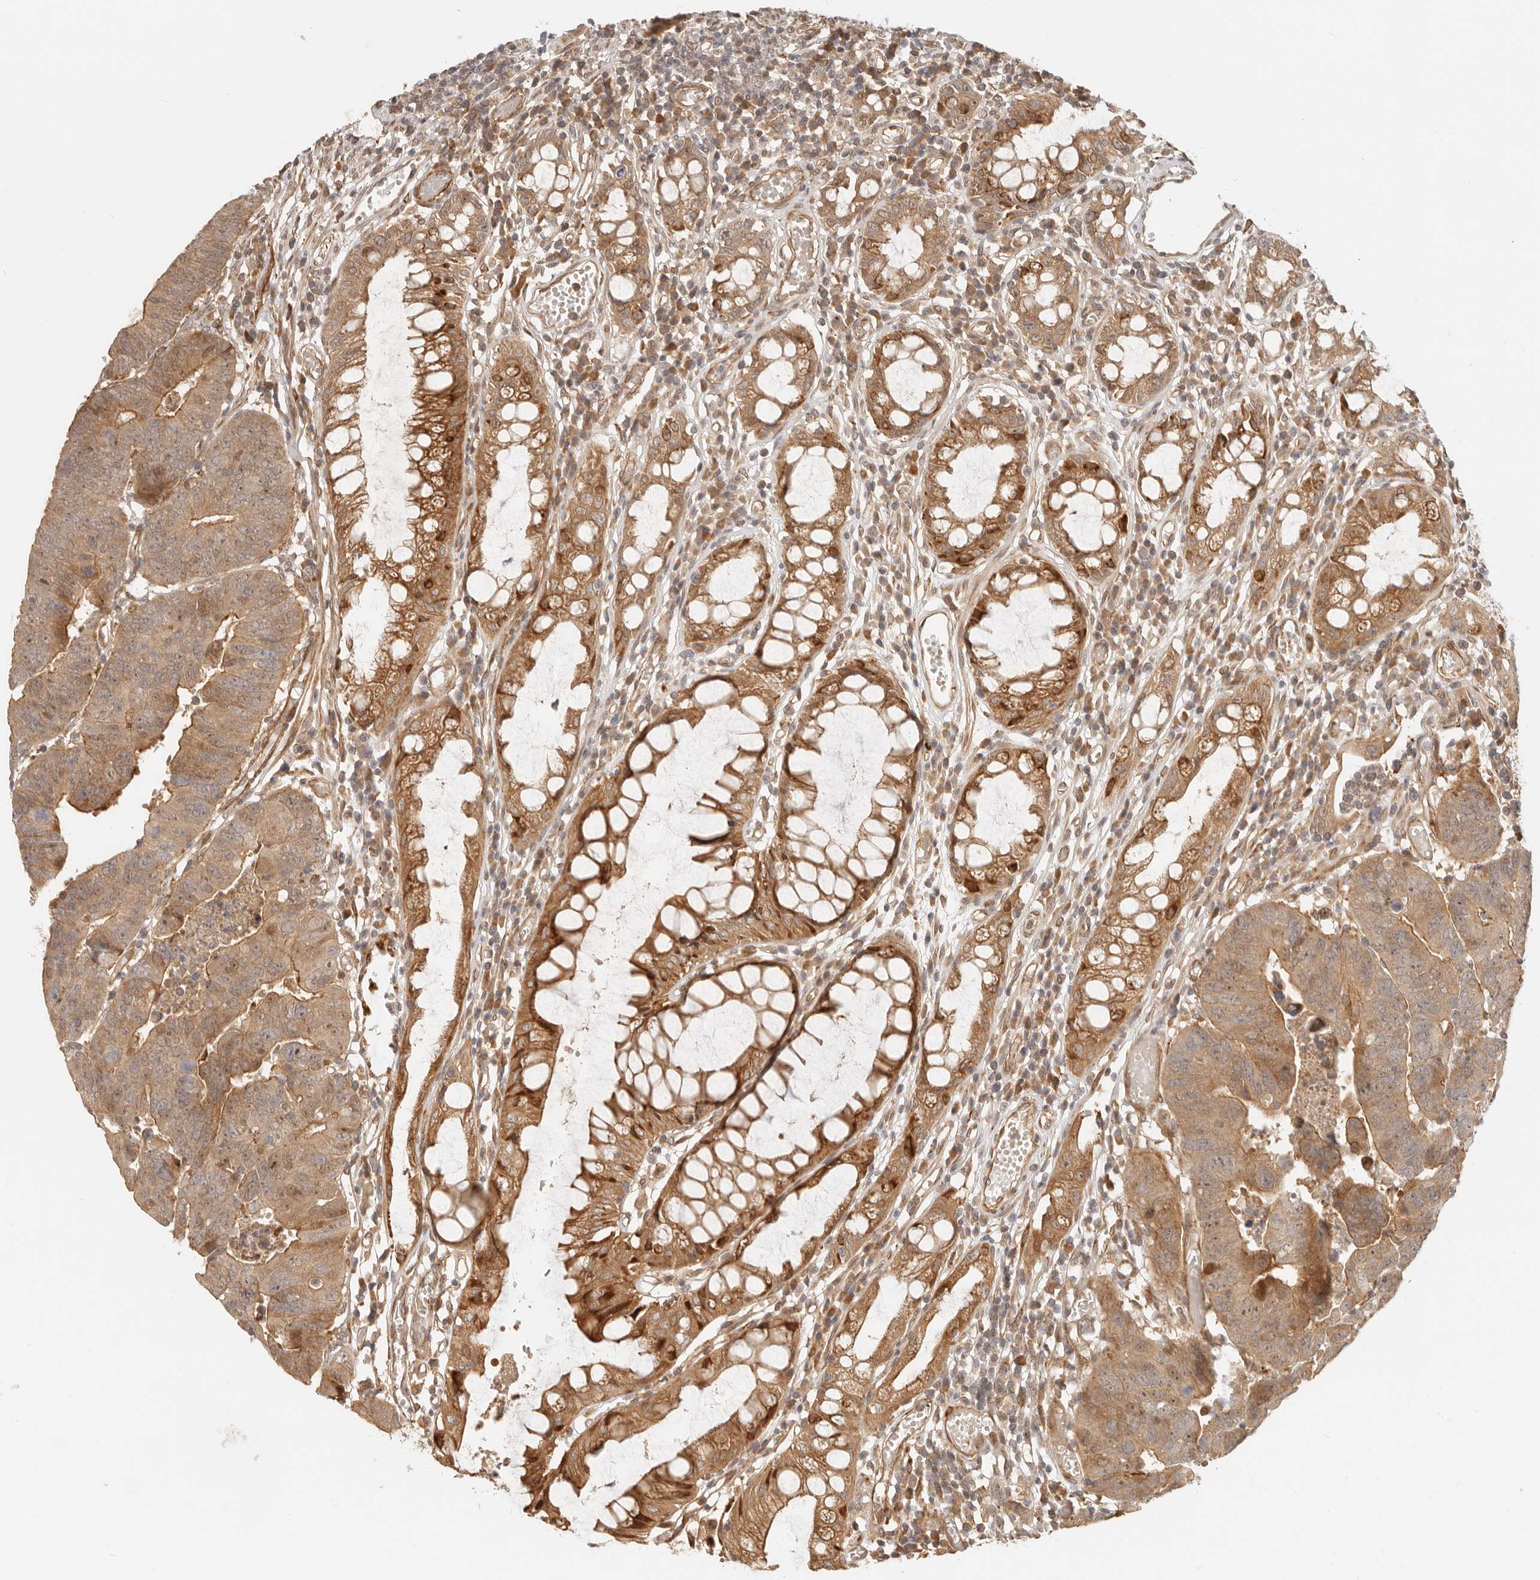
{"staining": {"intensity": "moderate", "quantity": ">75%", "location": "cytoplasmic/membranous"}, "tissue": "colorectal cancer", "cell_type": "Tumor cells", "image_type": "cancer", "snomed": [{"axis": "morphology", "description": "Adenocarcinoma, NOS"}, {"axis": "topography", "description": "Rectum"}], "caption": "Protein expression analysis of human colorectal adenocarcinoma reveals moderate cytoplasmic/membranous positivity in approximately >75% of tumor cells.", "gene": "TUFT1", "patient": {"sex": "female", "age": 65}}